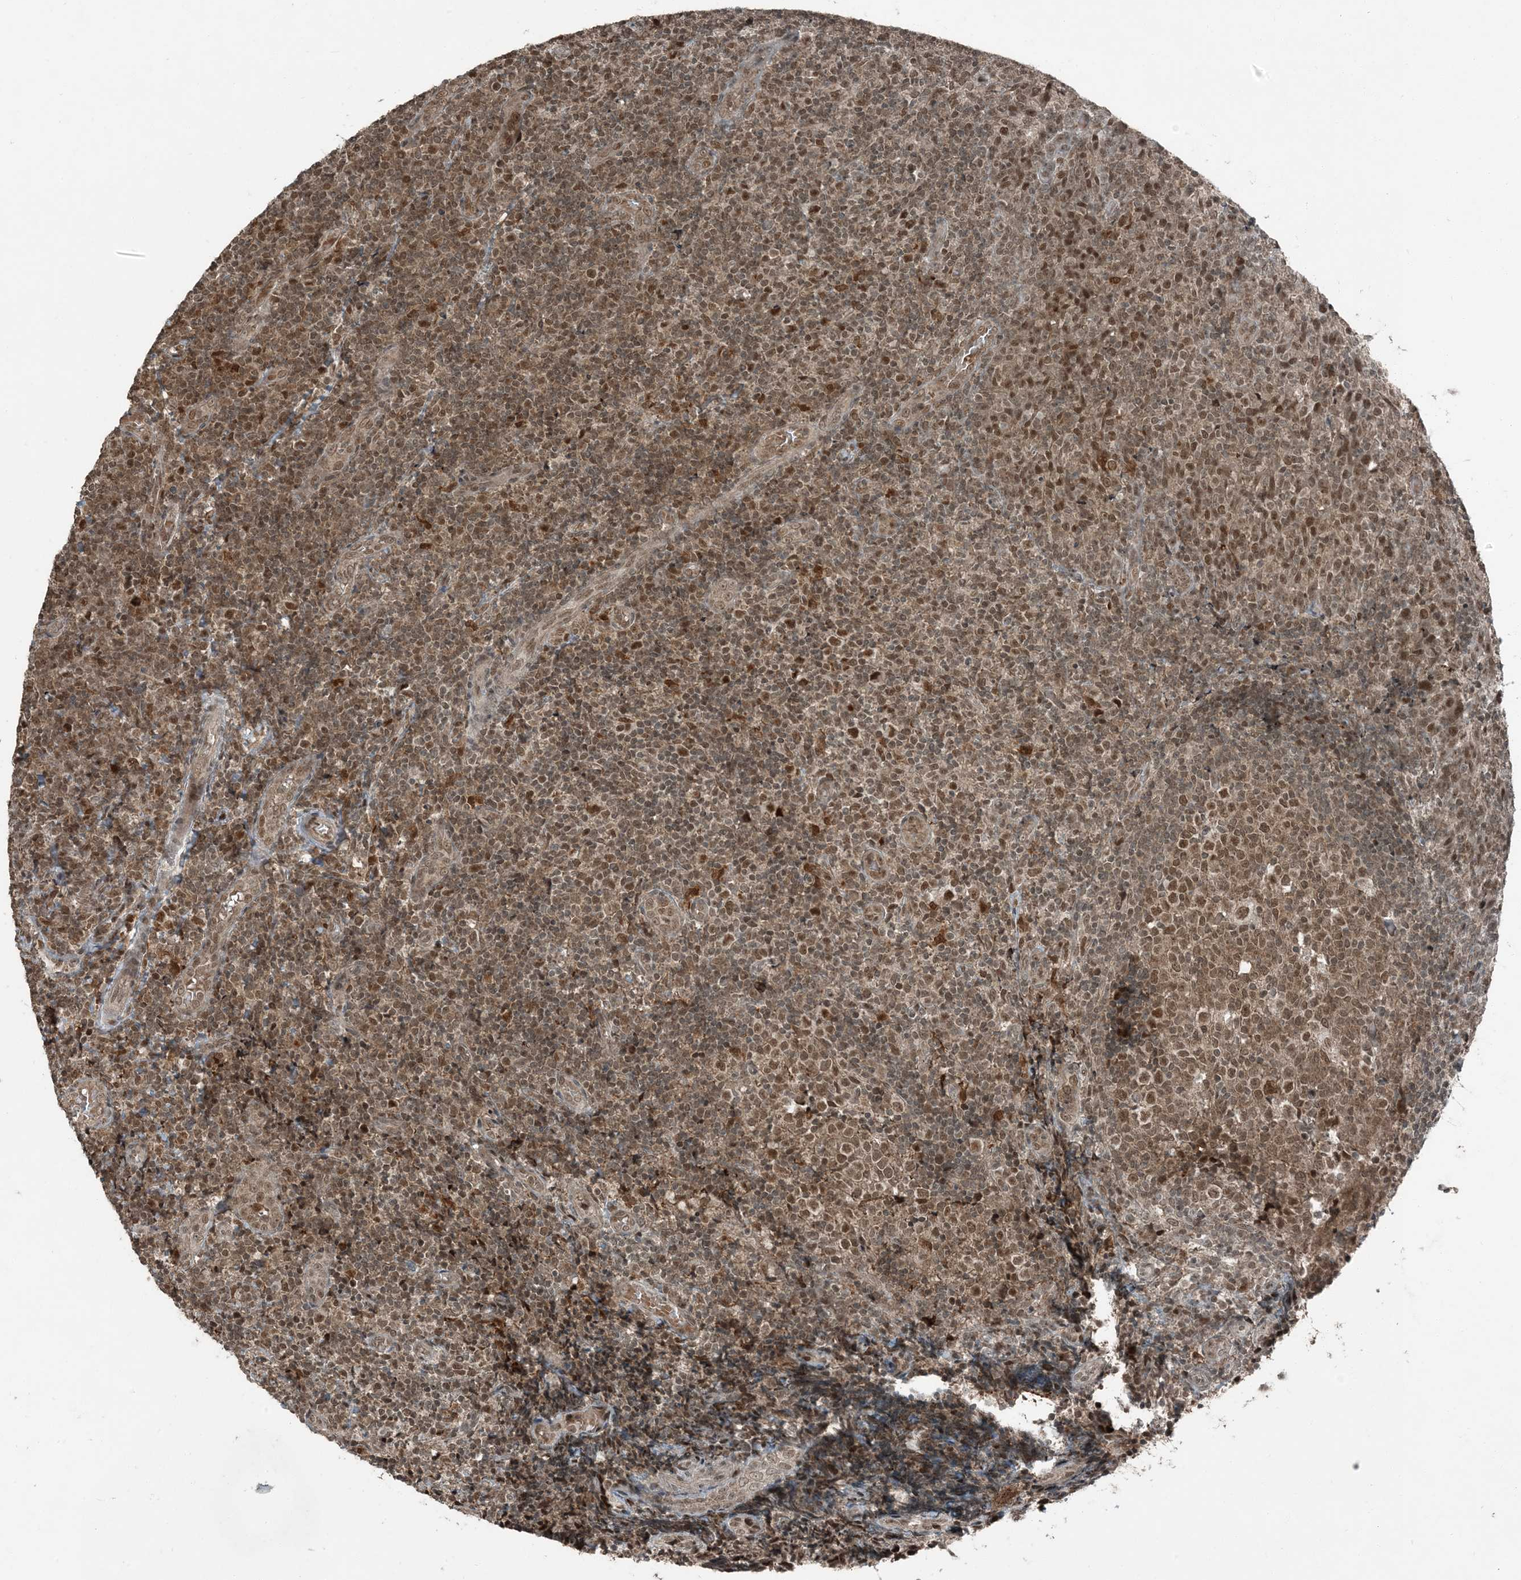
{"staining": {"intensity": "moderate", "quantity": ">75%", "location": "nuclear"}, "tissue": "tonsil", "cell_type": "Germinal center cells", "image_type": "normal", "snomed": [{"axis": "morphology", "description": "Normal tissue, NOS"}, {"axis": "topography", "description": "Tonsil"}], "caption": "A brown stain highlights moderate nuclear staining of a protein in germinal center cells of benign tonsil. The protein of interest is shown in brown color, while the nuclei are stained blue.", "gene": "TRAPPC12", "patient": {"sex": "female", "age": 19}}